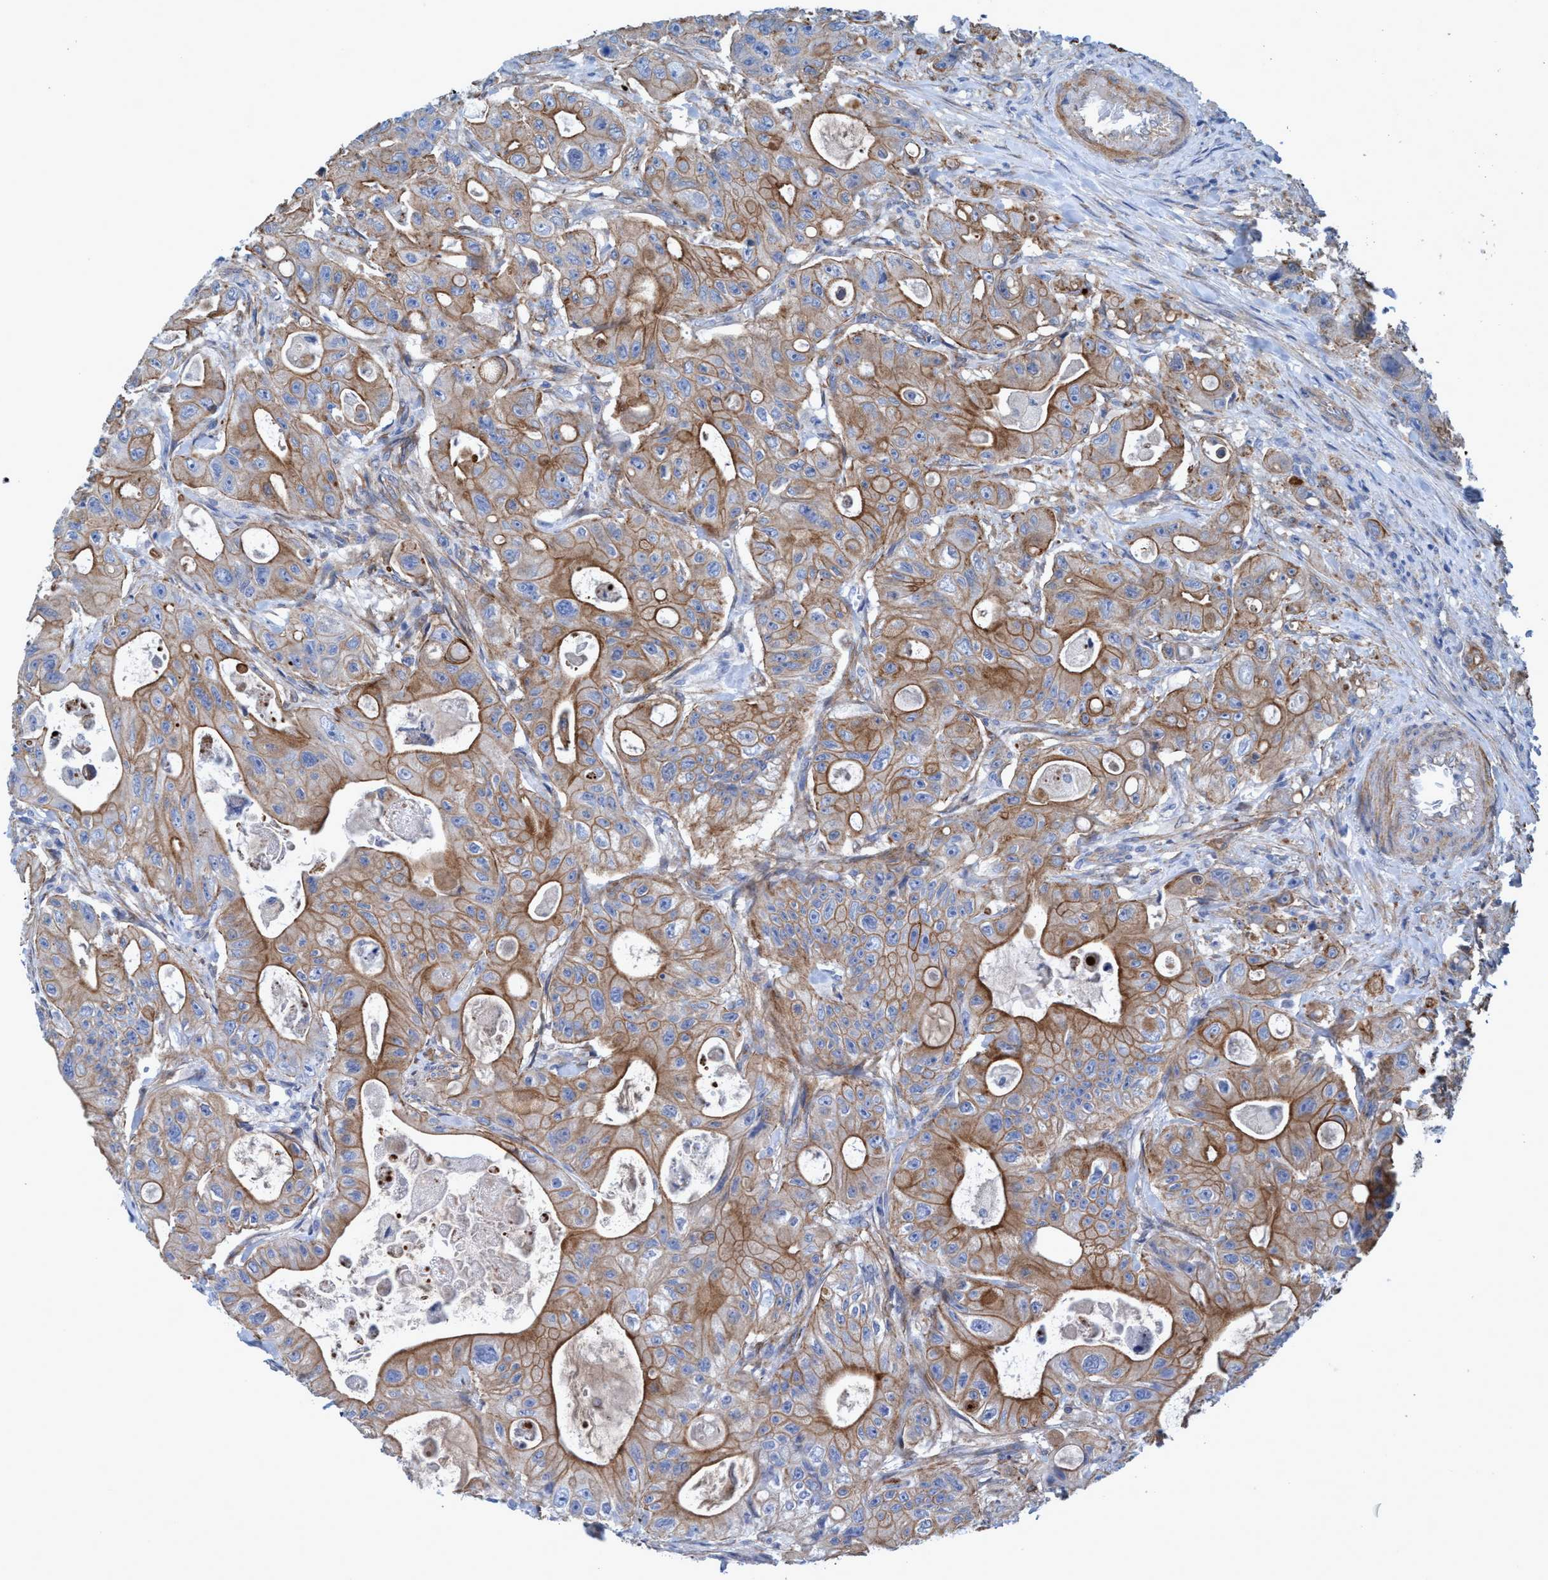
{"staining": {"intensity": "moderate", "quantity": ">75%", "location": "cytoplasmic/membranous"}, "tissue": "colorectal cancer", "cell_type": "Tumor cells", "image_type": "cancer", "snomed": [{"axis": "morphology", "description": "Adenocarcinoma, NOS"}, {"axis": "topography", "description": "Colon"}], "caption": "Adenocarcinoma (colorectal) was stained to show a protein in brown. There is medium levels of moderate cytoplasmic/membranous staining in approximately >75% of tumor cells.", "gene": "GULP1", "patient": {"sex": "female", "age": 46}}